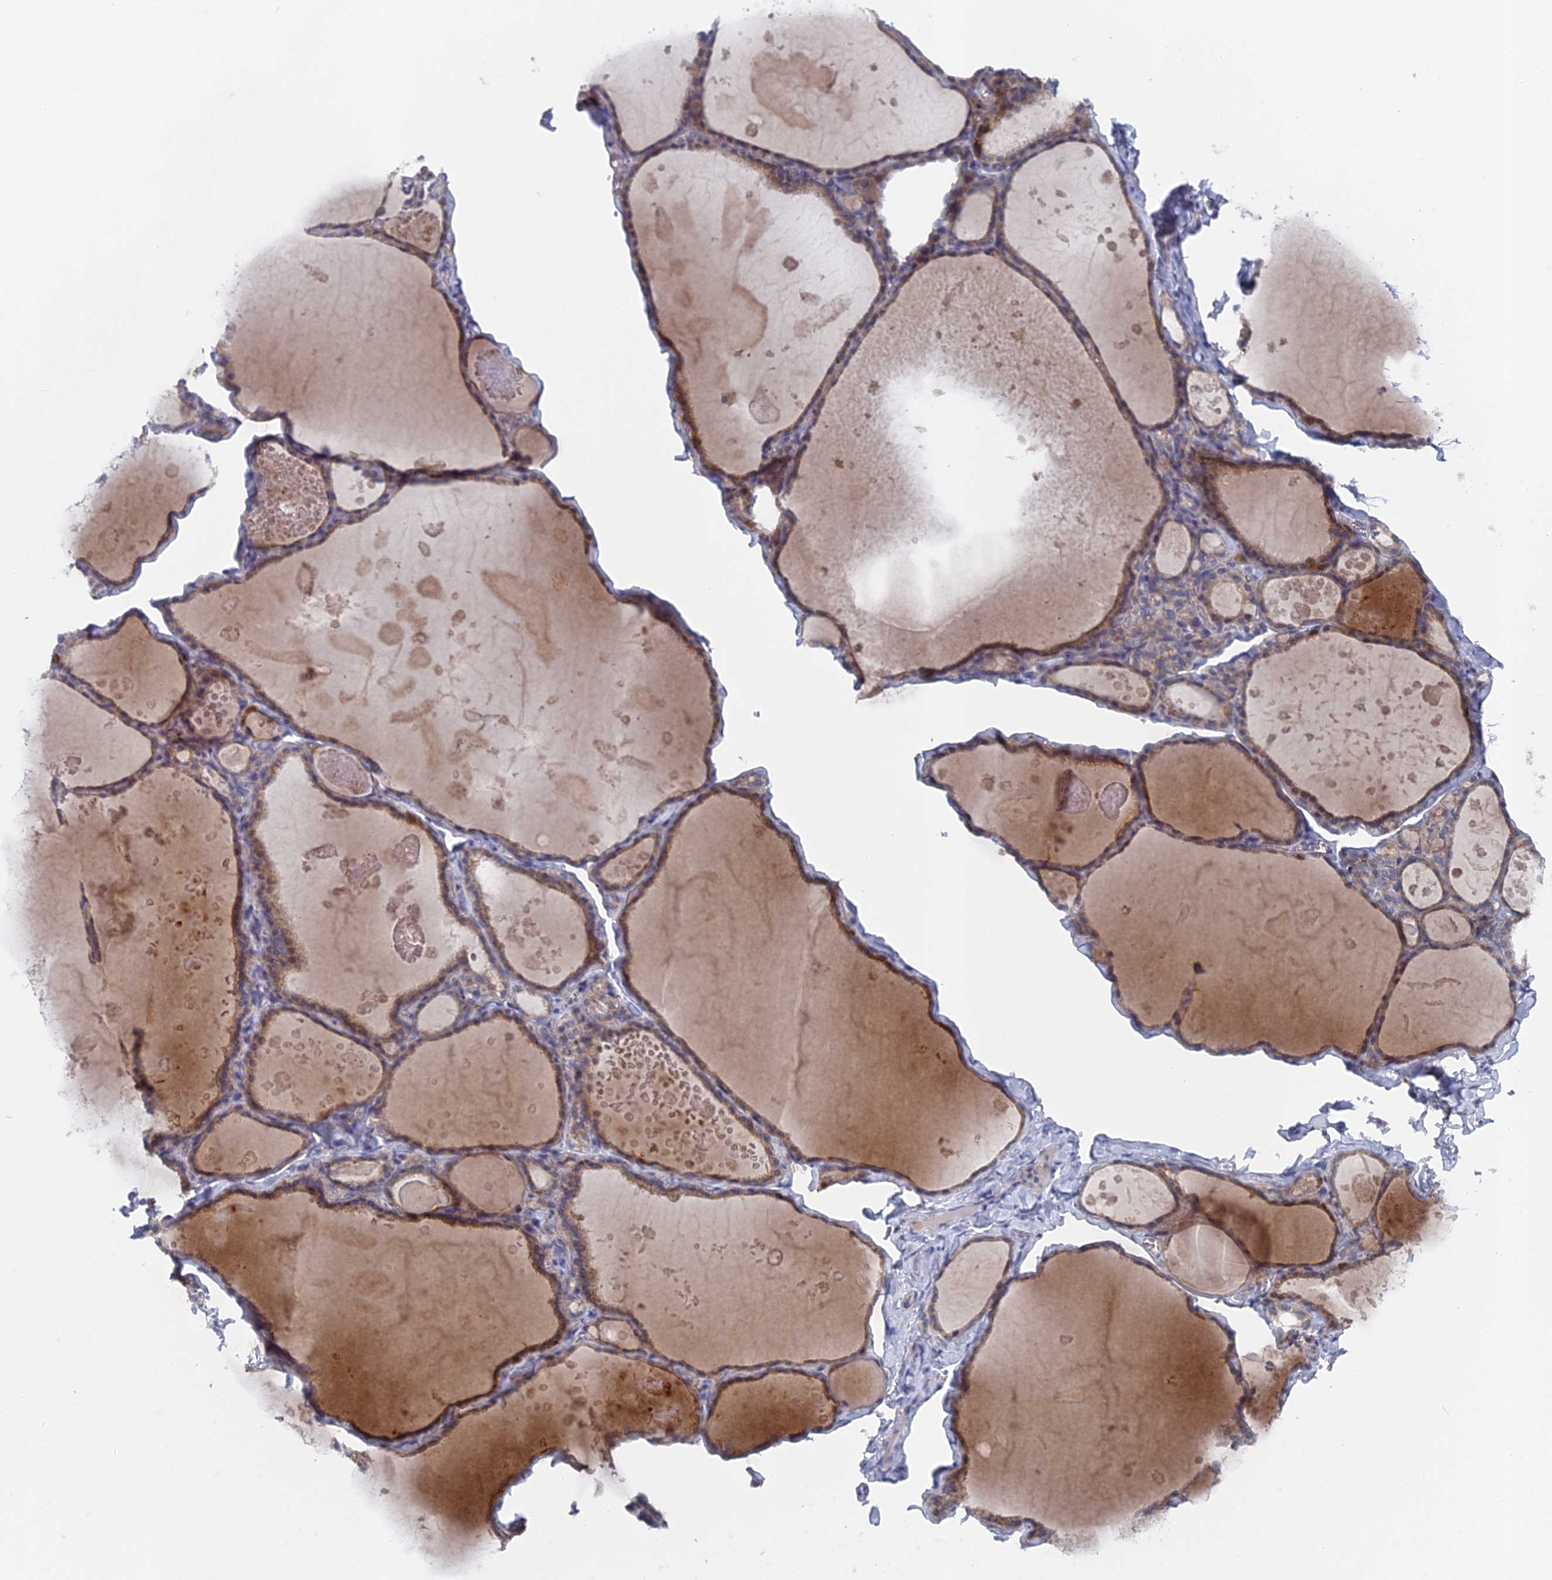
{"staining": {"intensity": "moderate", "quantity": ">75%", "location": "cytoplasmic/membranous"}, "tissue": "thyroid gland", "cell_type": "Glandular cells", "image_type": "normal", "snomed": [{"axis": "morphology", "description": "Normal tissue, NOS"}, {"axis": "topography", "description": "Thyroid gland"}], "caption": "Immunohistochemistry (IHC) micrograph of normal human thyroid gland stained for a protein (brown), which exhibits medium levels of moderate cytoplasmic/membranous staining in approximately >75% of glandular cells.", "gene": "TMEM161A", "patient": {"sex": "male", "age": 56}}